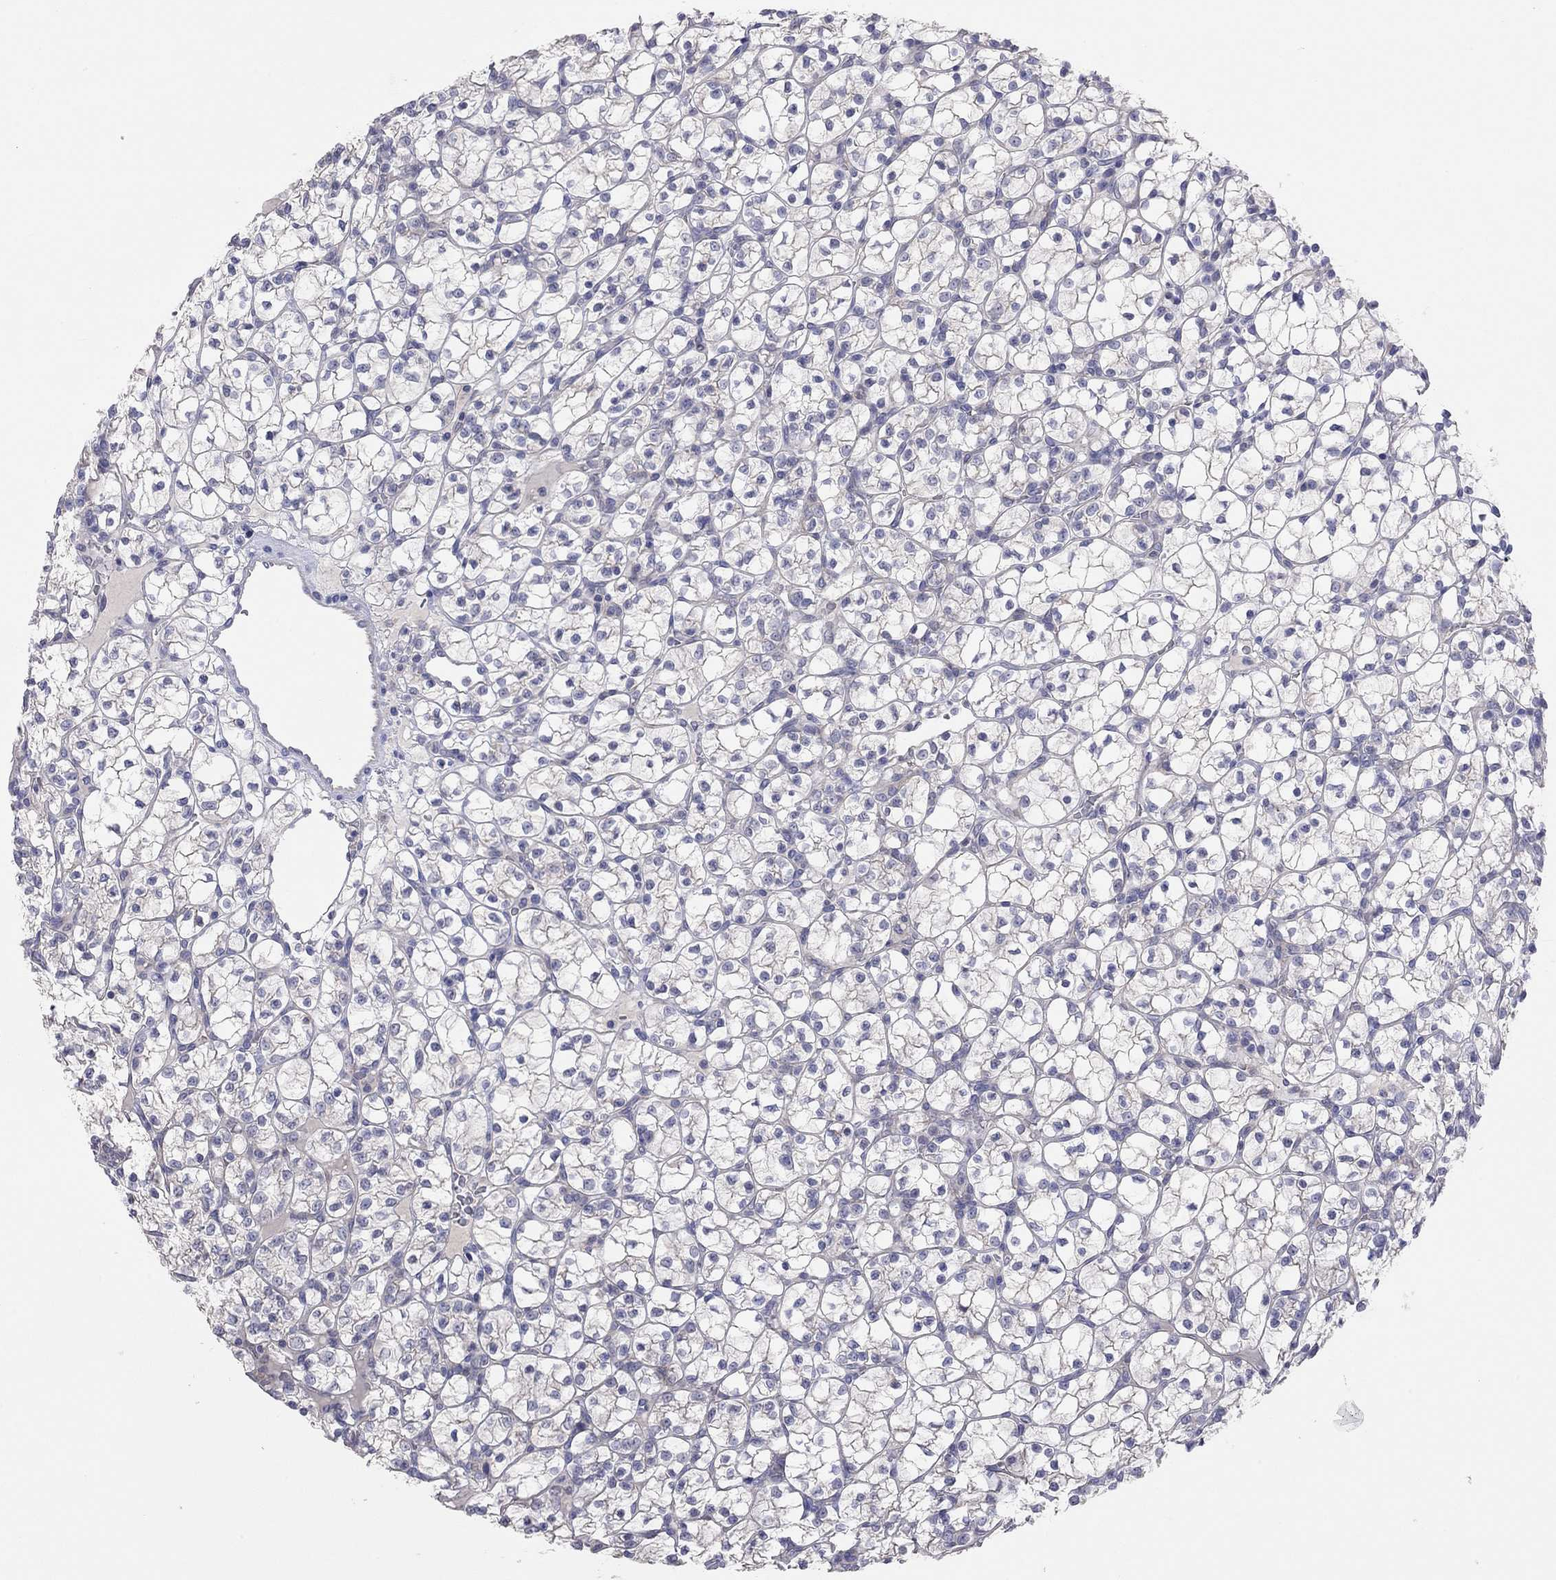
{"staining": {"intensity": "negative", "quantity": "none", "location": "none"}, "tissue": "renal cancer", "cell_type": "Tumor cells", "image_type": "cancer", "snomed": [{"axis": "morphology", "description": "Adenocarcinoma, NOS"}, {"axis": "topography", "description": "Kidney"}], "caption": "Human renal cancer stained for a protein using immunohistochemistry (IHC) shows no positivity in tumor cells.", "gene": "KCNB1", "patient": {"sex": "female", "age": 89}}